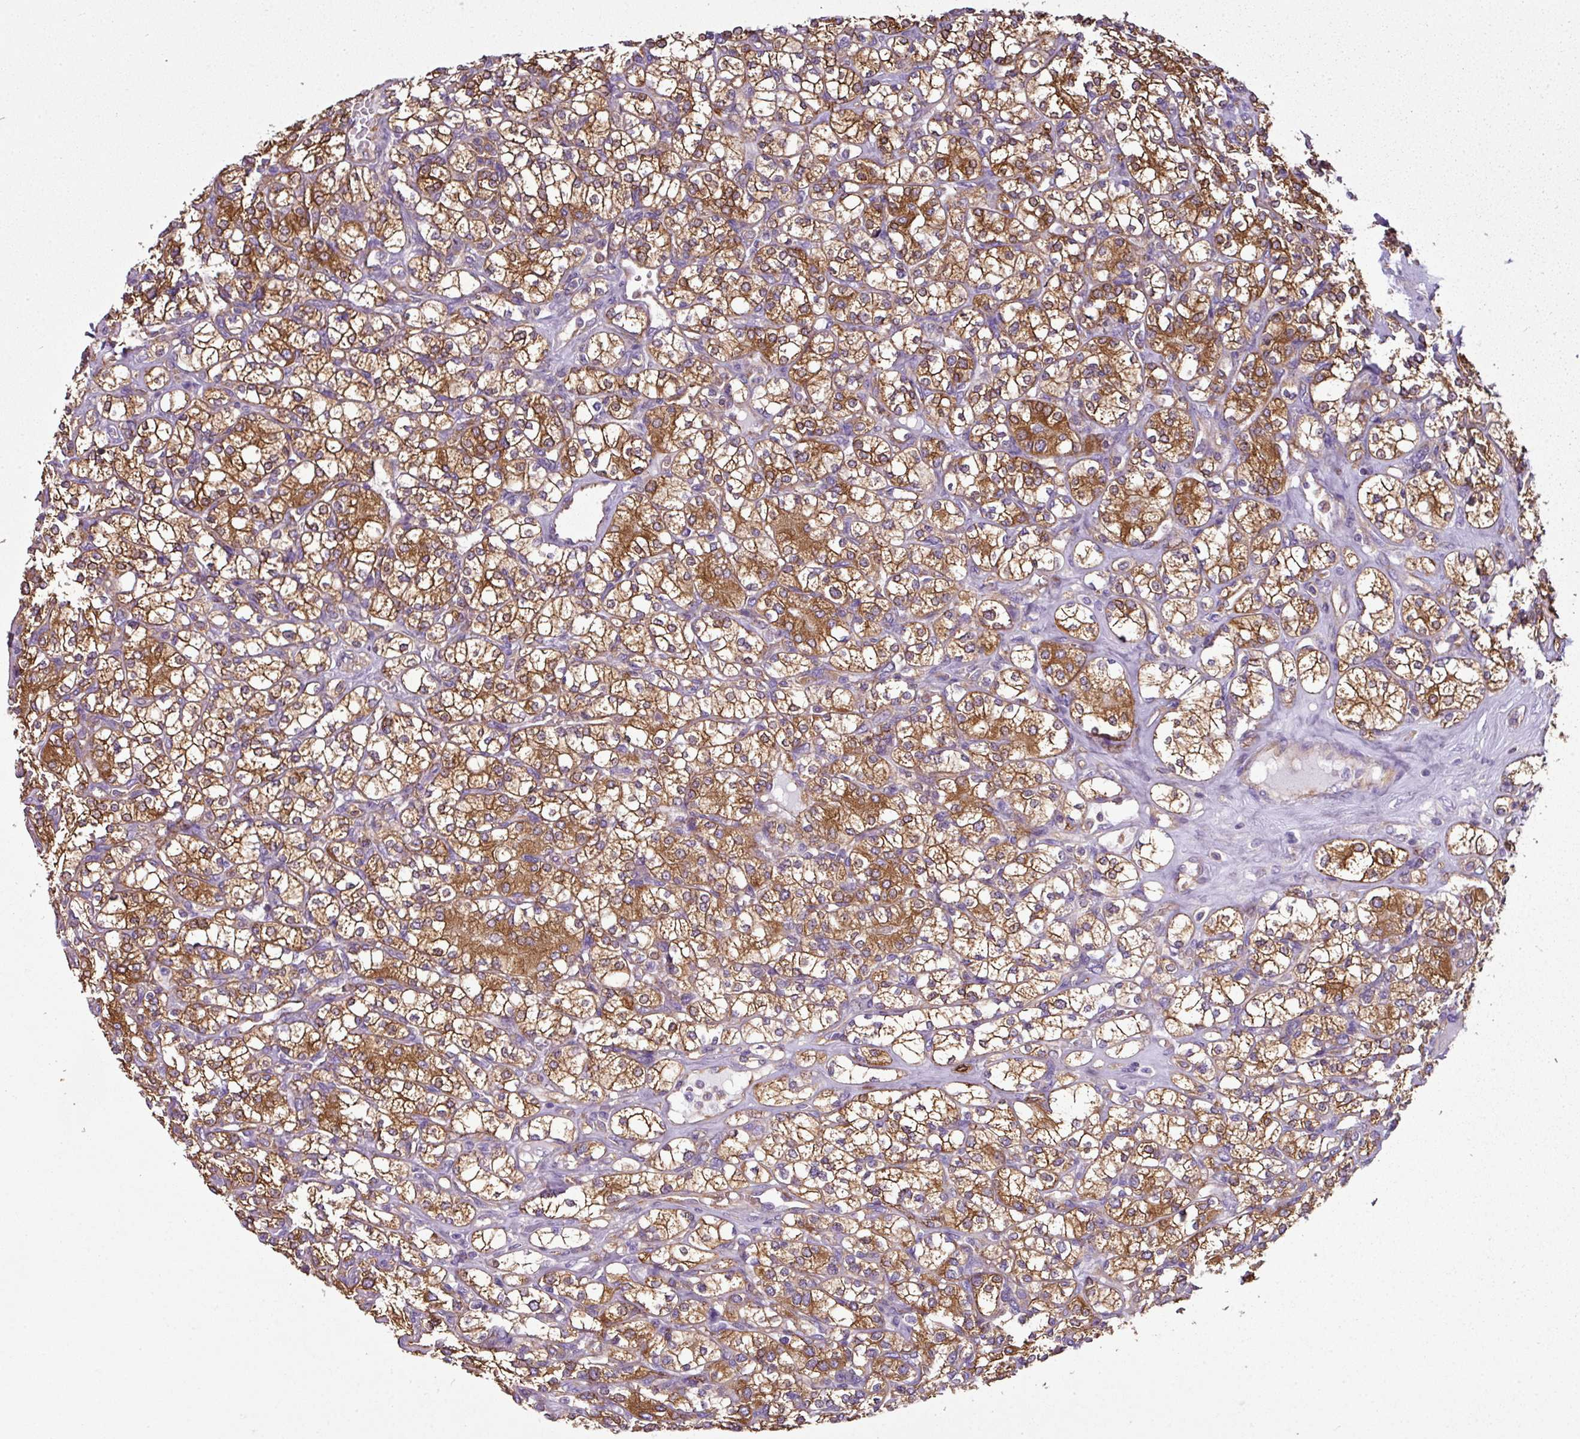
{"staining": {"intensity": "moderate", "quantity": ">75%", "location": "cytoplasmic/membranous"}, "tissue": "renal cancer", "cell_type": "Tumor cells", "image_type": "cancer", "snomed": [{"axis": "morphology", "description": "Adenocarcinoma, NOS"}, {"axis": "topography", "description": "Kidney"}], "caption": "The photomicrograph shows staining of renal cancer, revealing moderate cytoplasmic/membranous protein expression (brown color) within tumor cells.", "gene": "XNDC1N", "patient": {"sex": "male", "age": 77}}